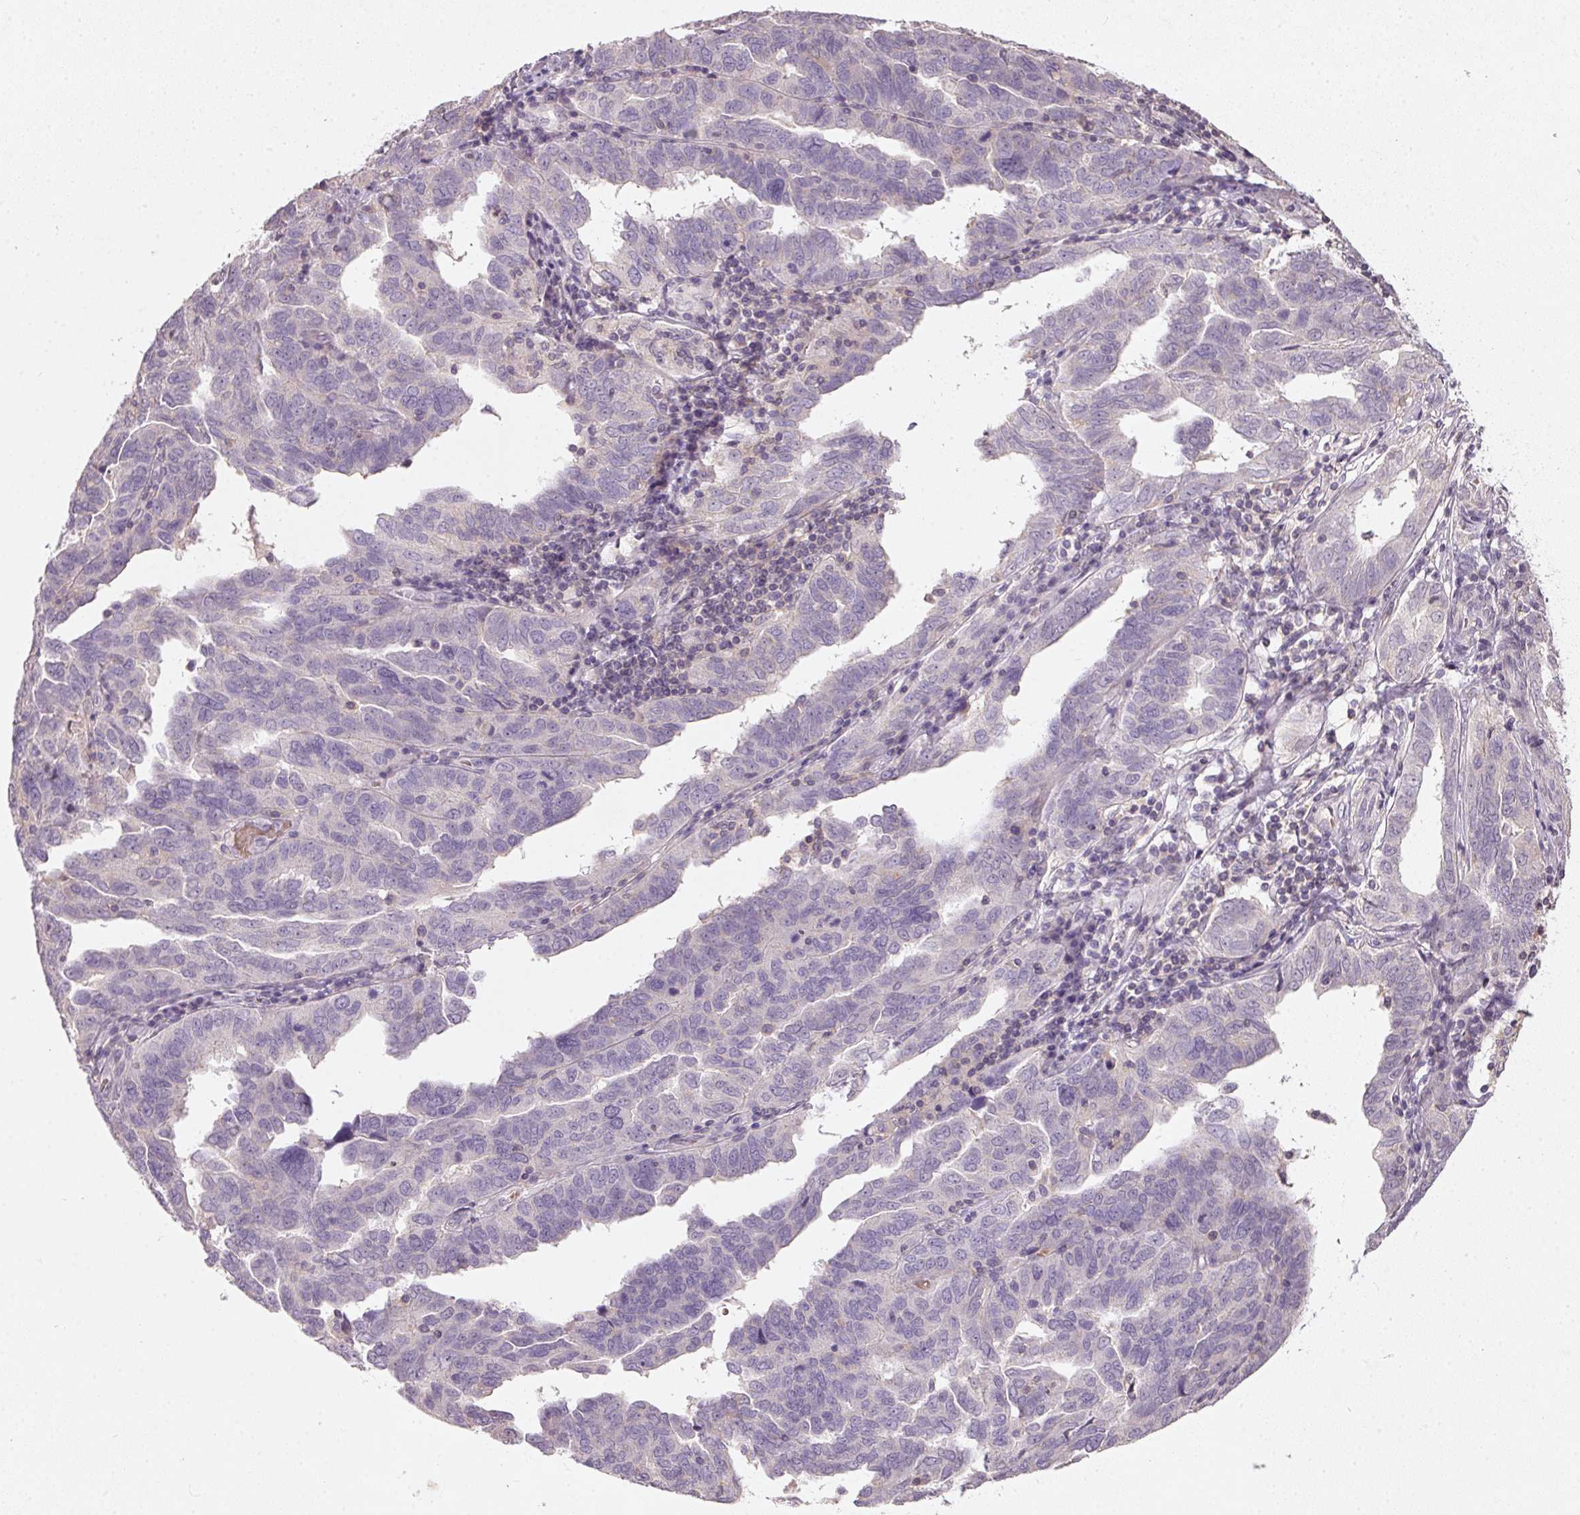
{"staining": {"intensity": "negative", "quantity": "none", "location": "none"}, "tissue": "ovarian cancer", "cell_type": "Tumor cells", "image_type": "cancer", "snomed": [{"axis": "morphology", "description": "Cystadenocarcinoma, serous, NOS"}, {"axis": "topography", "description": "Ovary"}], "caption": "Immunohistochemical staining of ovarian cancer exhibits no significant expression in tumor cells. Brightfield microscopy of immunohistochemistry stained with DAB (brown) and hematoxylin (blue), captured at high magnification.", "gene": "KCNK15", "patient": {"sex": "female", "age": 64}}